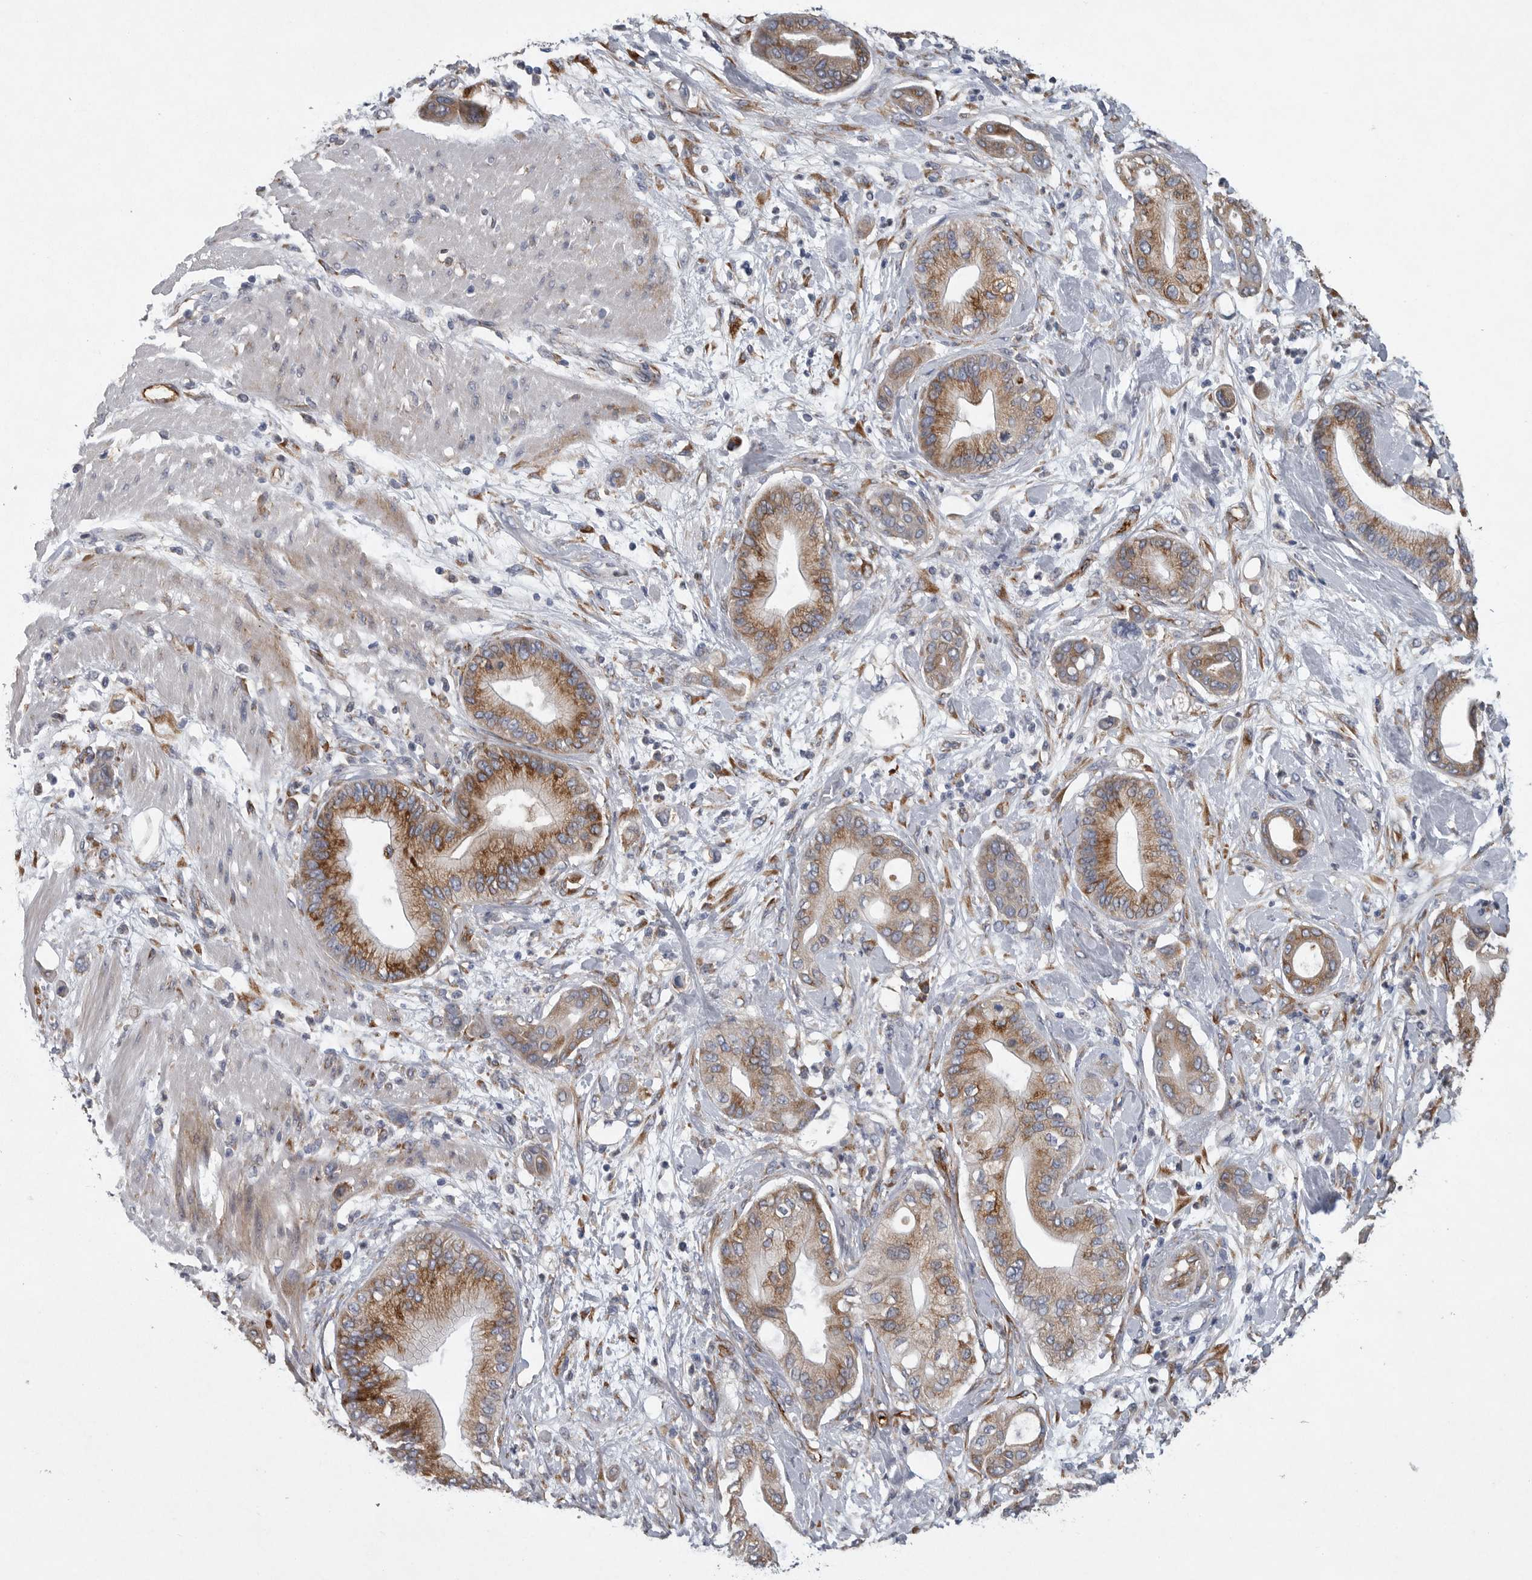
{"staining": {"intensity": "strong", "quantity": ">75%", "location": "cytoplasmic/membranous"}, "tissue": "pancreatic cancer", "cell_type": "Tumor cells", "image_type": "cancer", "snomed": [{"axis": "morphology", "description": "Adenocarcinoma, NOS"}, {"axis": "morphology", "description": "Adenocarcinoma, metastatic, NOS"}, {"axis": "topography", "description": "Lymph node"}, {"axis": "topography", "description": "Pancreas"}, {"axis": "topography", "description": "Duodenum"}], "caption": "Protein staining demonstrates strong cytoplasmic/membranous staining in about >75% of tumor cells in pancreatic cancer. (DAB (3,3'-diaminobenzidine) IHC with brightfield microscopy, high magnification).", "gene": "MINPP1", "patient": {"sex": "female", "age": 64}}